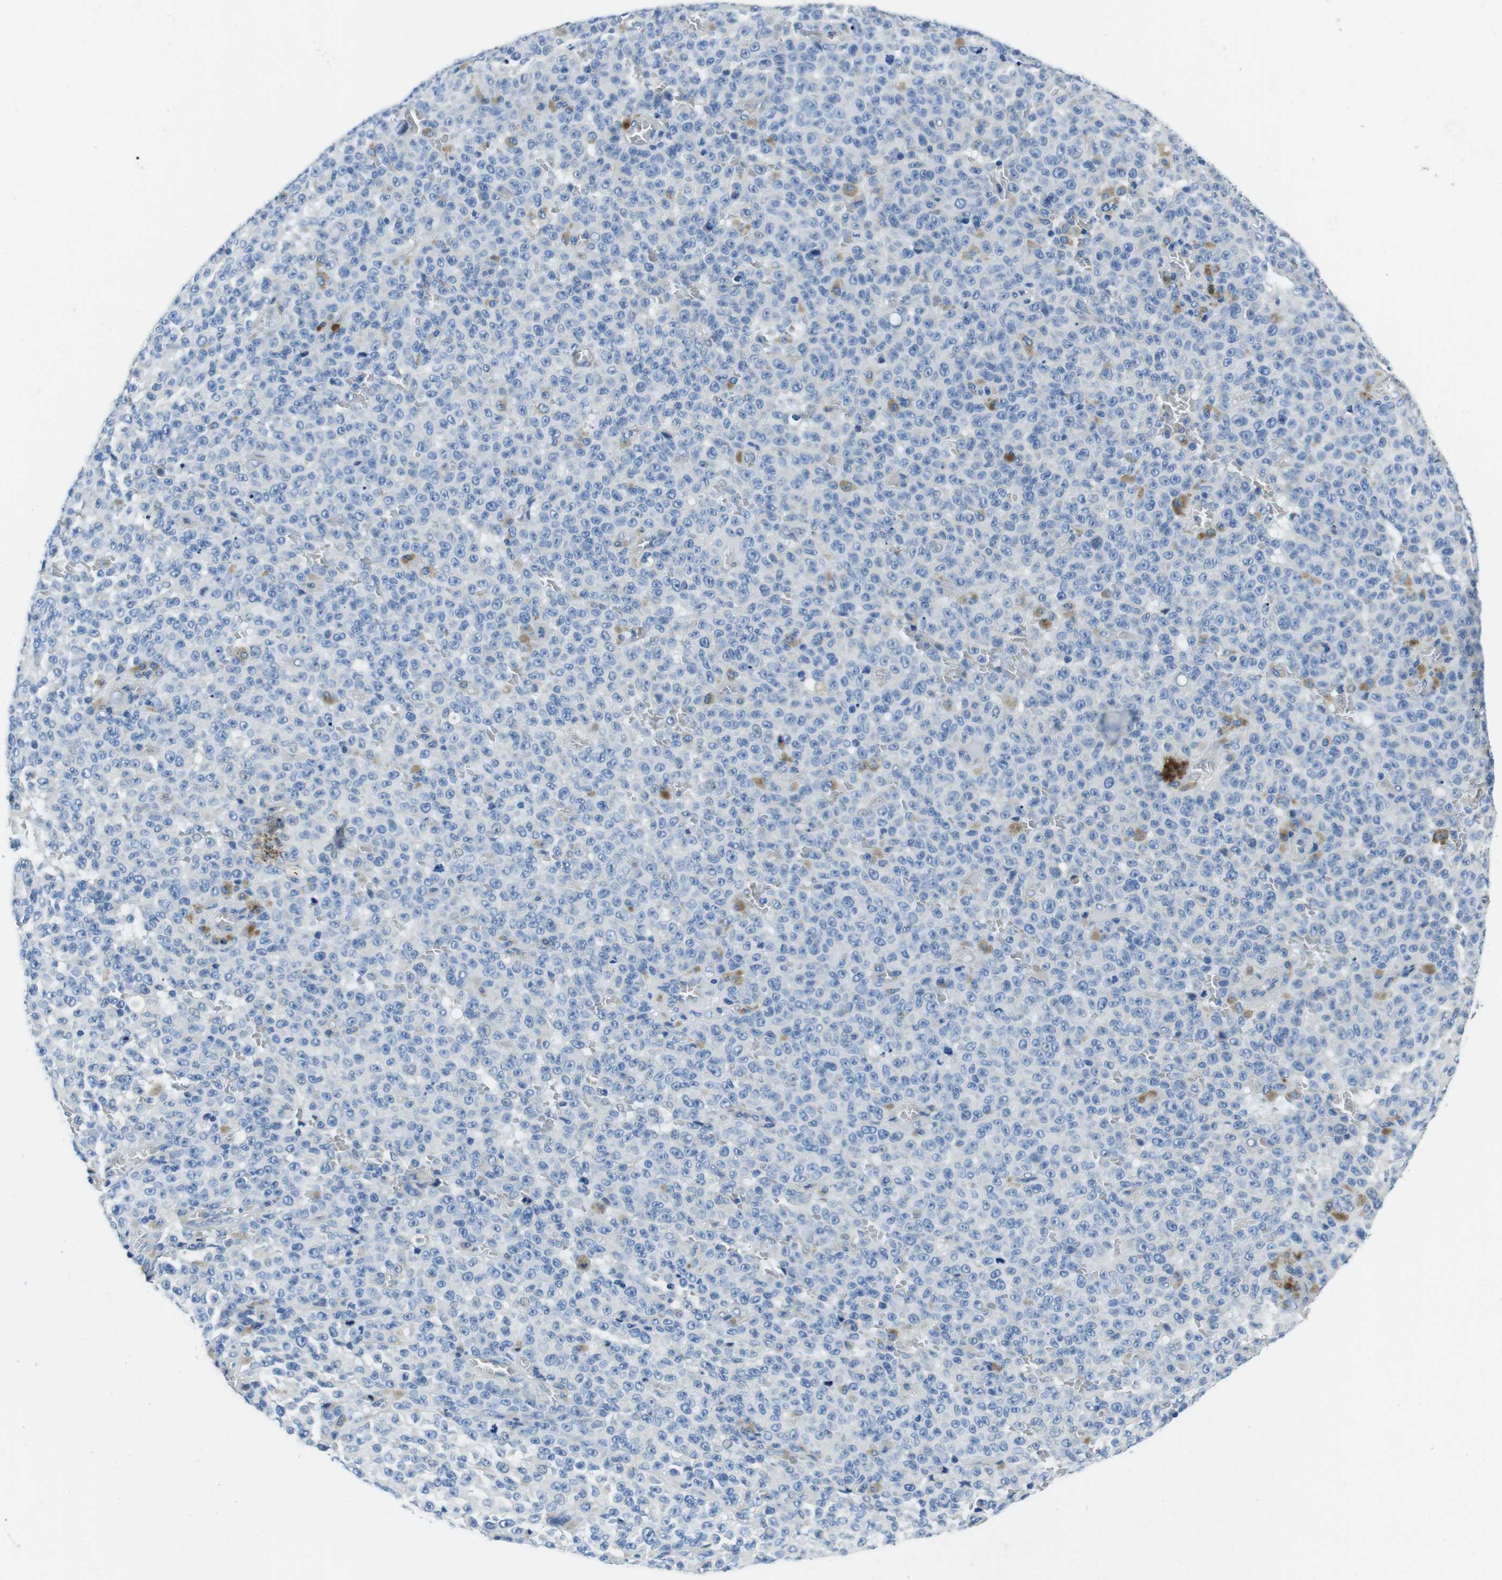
{"staining": {"intensity": "negative", "quantity": "none", "location": "none"}, "tissue": "melanoma", "cell_type": "Tumor cells", "image_type": "cancer", "snomed": [{"axis": "morphology", "description": "Malignant melanoma, NOS"}, {"axis": "topography", "description": "Skin"}], "caption": "There is no significant staining in tumor cells of melanoma. Brightfield microscopy of IHC stained with DAB (brown) and hematoxylin (blue), captured at high magnification.", "gene": "CASQ1", "patient": {"sex": "female", "age": 82}}